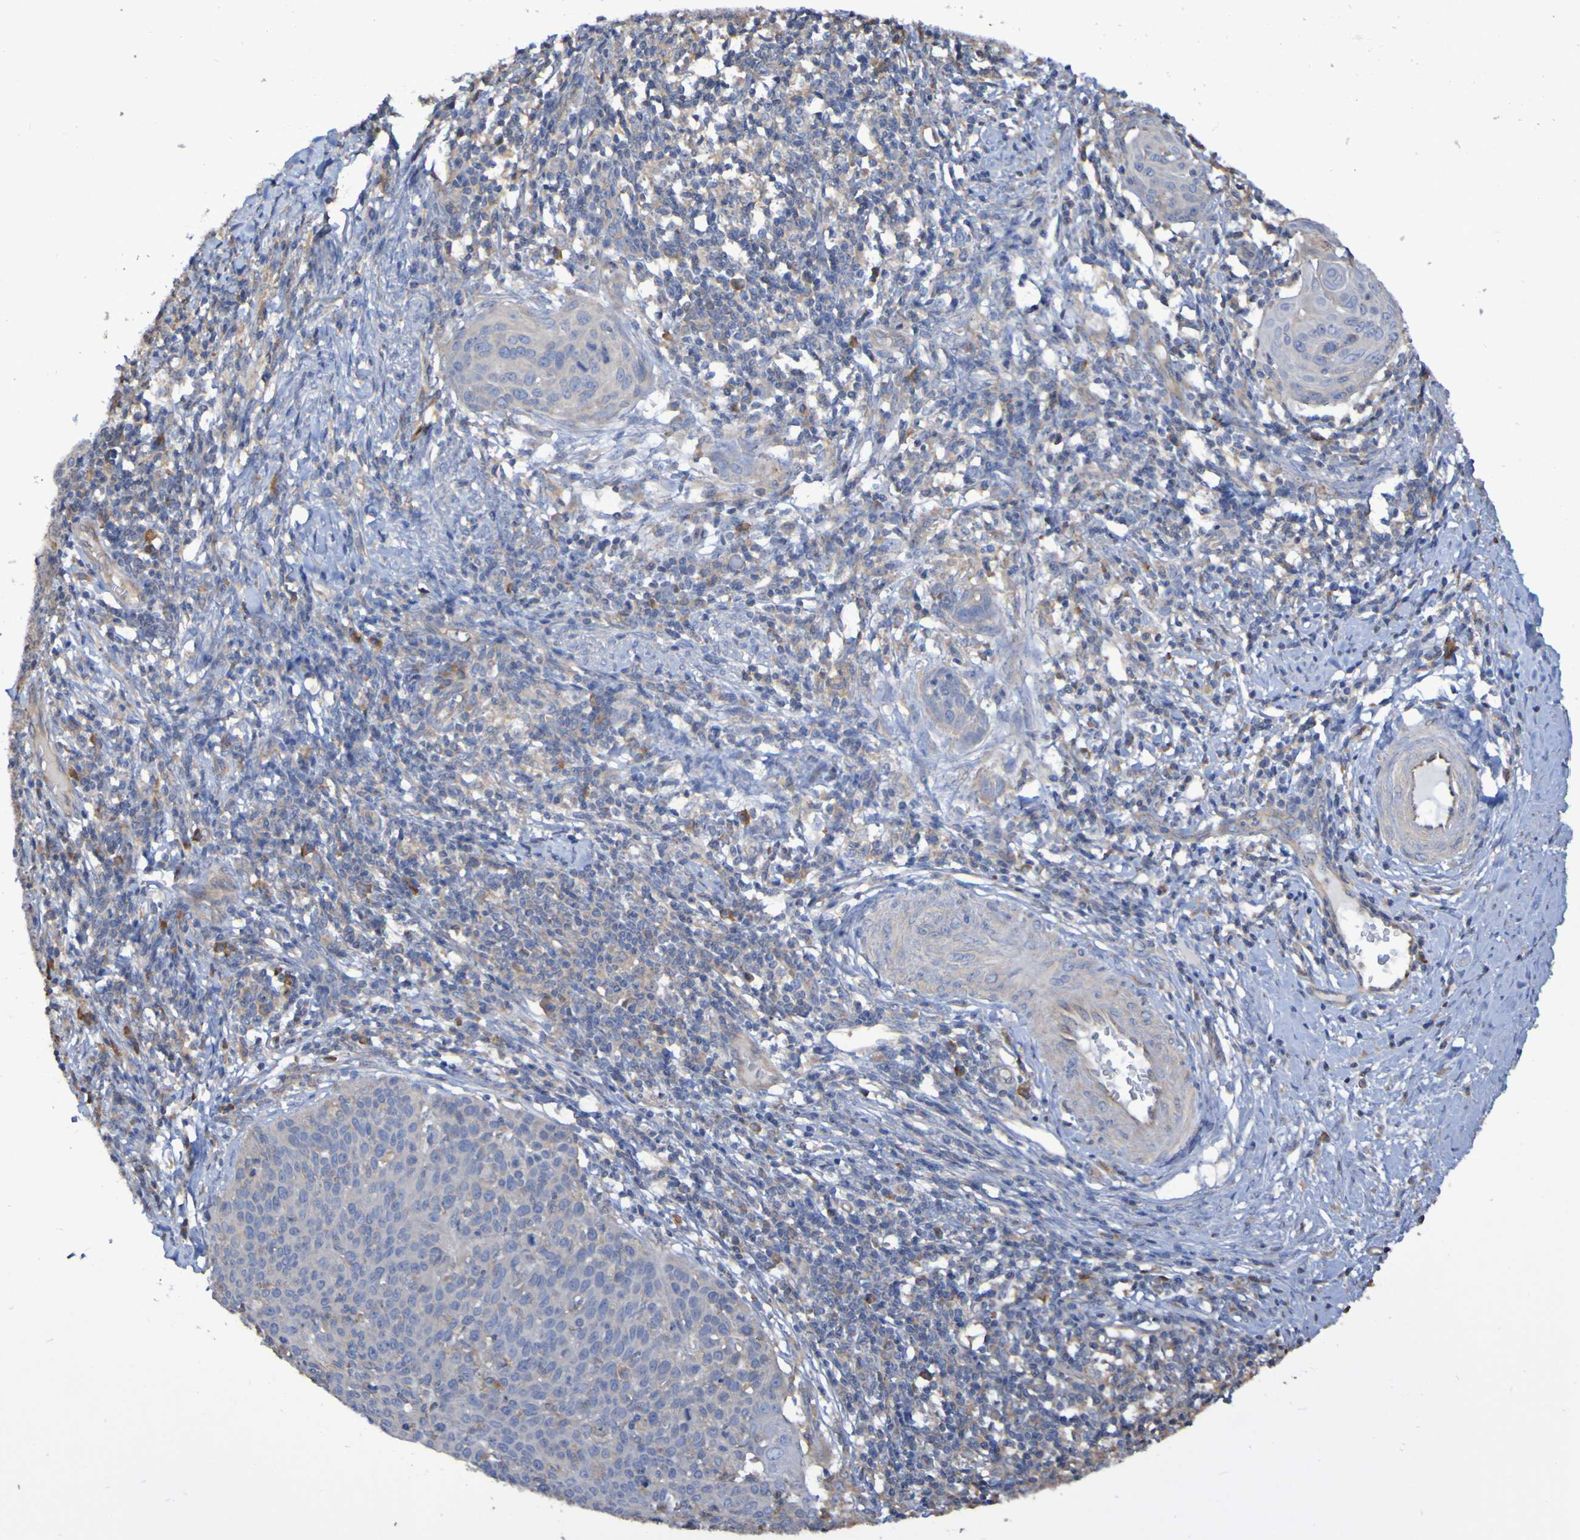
{"staining": {"intensity": "weak", "quantity": "<25%", "location": "cytoplasmic/membranous"}, "tissue": "cervical cancer", "cell_type": "Tumor cells", "image_type": "cancer", "snomed": [{"axis": "morphology", "description": "Squamous cell carcinoma, NOS"}, {"axis": "topography", "description": "Cervix"}], "caption": "This photomicrograph is of cervical squamous cell carcinoma stained with immunohistochemistry to label a protein in brown with the nuclei are counter-stained blue. There is no expression in tumor cells.", "gene": "SYNJ1", "patient": {"sex": "female", "age": 38}}